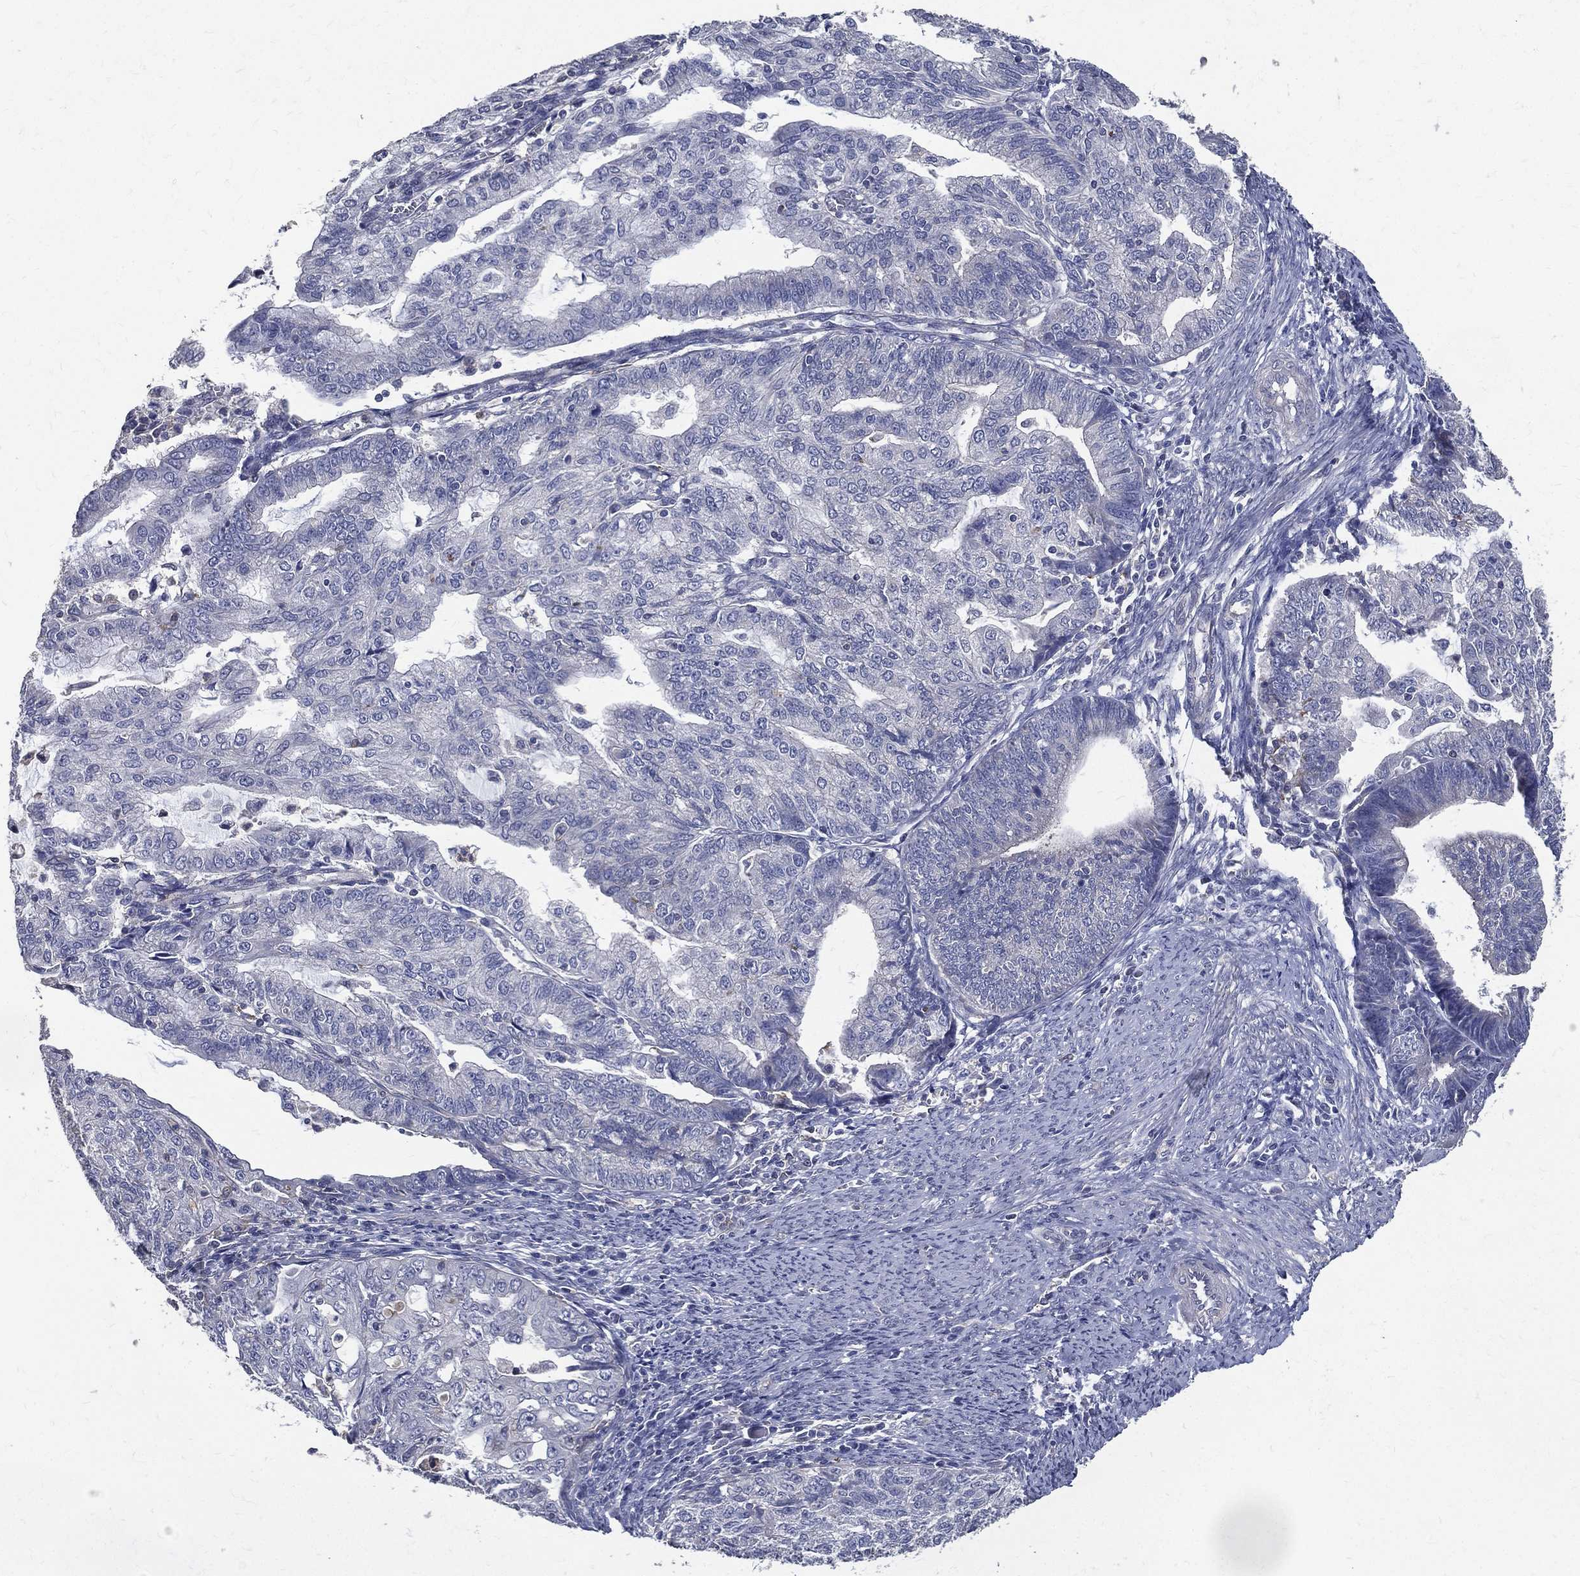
{"staining": {"intensity": "negative", "quantity": "none", "location": "none"}, "tissue": "endometrial cancer", "cell_type": "Tumor cells", "image_type": "cancer", "snomed": [{"axis": "morphology", "description": "Adenocarcinoma, NOS"}, {"axis": "topography", "description": "Endometrium"}], "caption": "Endometrial cancer was stained to show a protein in brown. There is no significant expression in tumor cells. (DAB (3,3'-diaminobenzidine) IHC with hematoxylin counter stain).", "gene": "SERPINB2", "patient": {"sex": "female", "age": 82}}